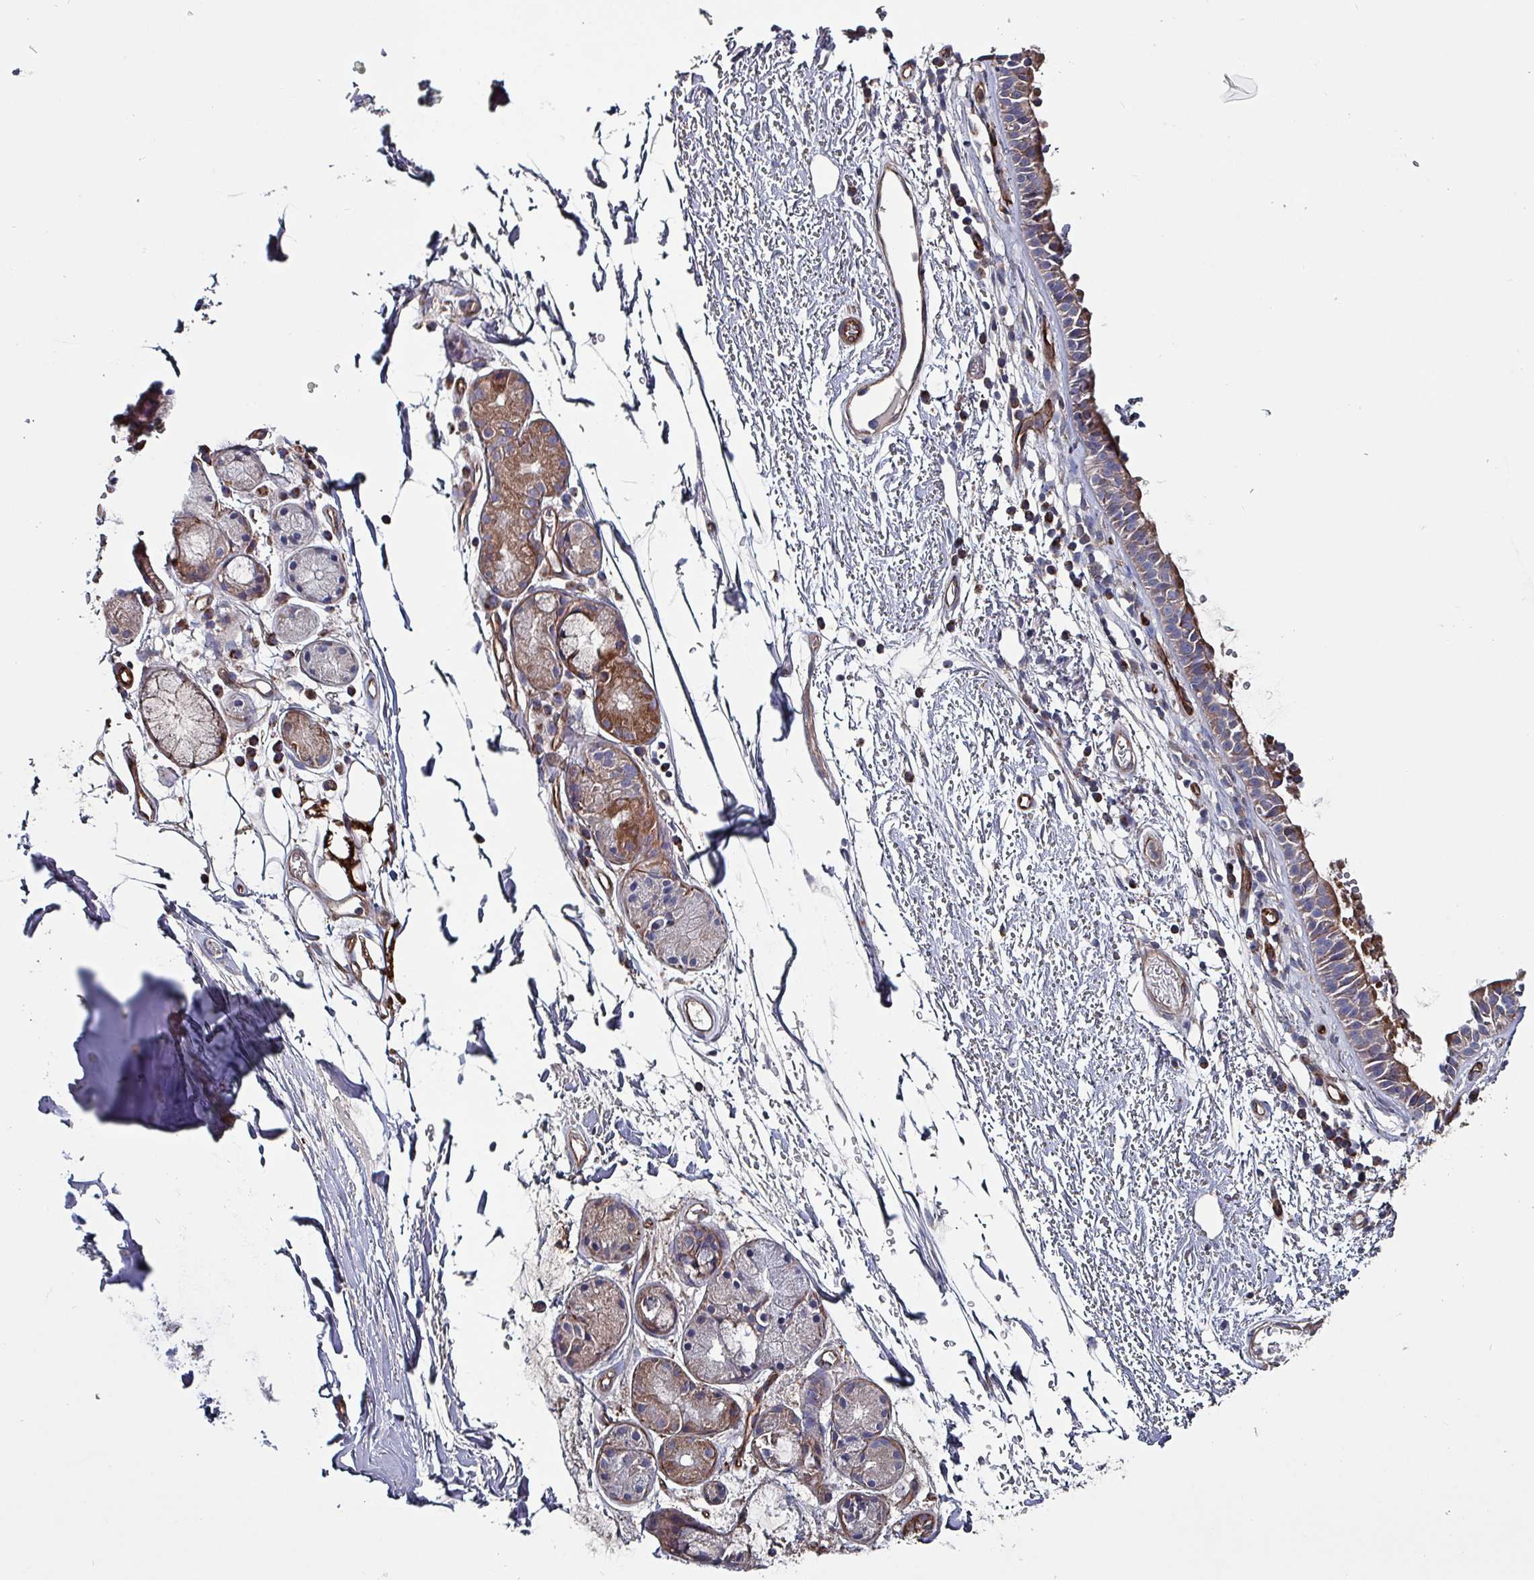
{"staining": {"intensity": "moderate", "quantity": "<25%", "location": "cytoplasmic/membranous"}, "tissue": "nasopharynx", "cell_type": "Respiratory epithelial cells", "image_type": "normal", "snomed": [{"axis": "morphology", "description": "Normal tissue, NOS"}, {"axis": "topography", "description": "Cartilage tissue"}, {"axis": "topography", "description": "Nasopharynx"}], "caption": "The photomicrograph reveals staining of normal nasopharynx, revealing moderate cytoplasmic/membranous protein staining (brown color) within respiratory epithelial cells.", "gene": "ANO10", "patient": {"sex": "male", "age": 56}}